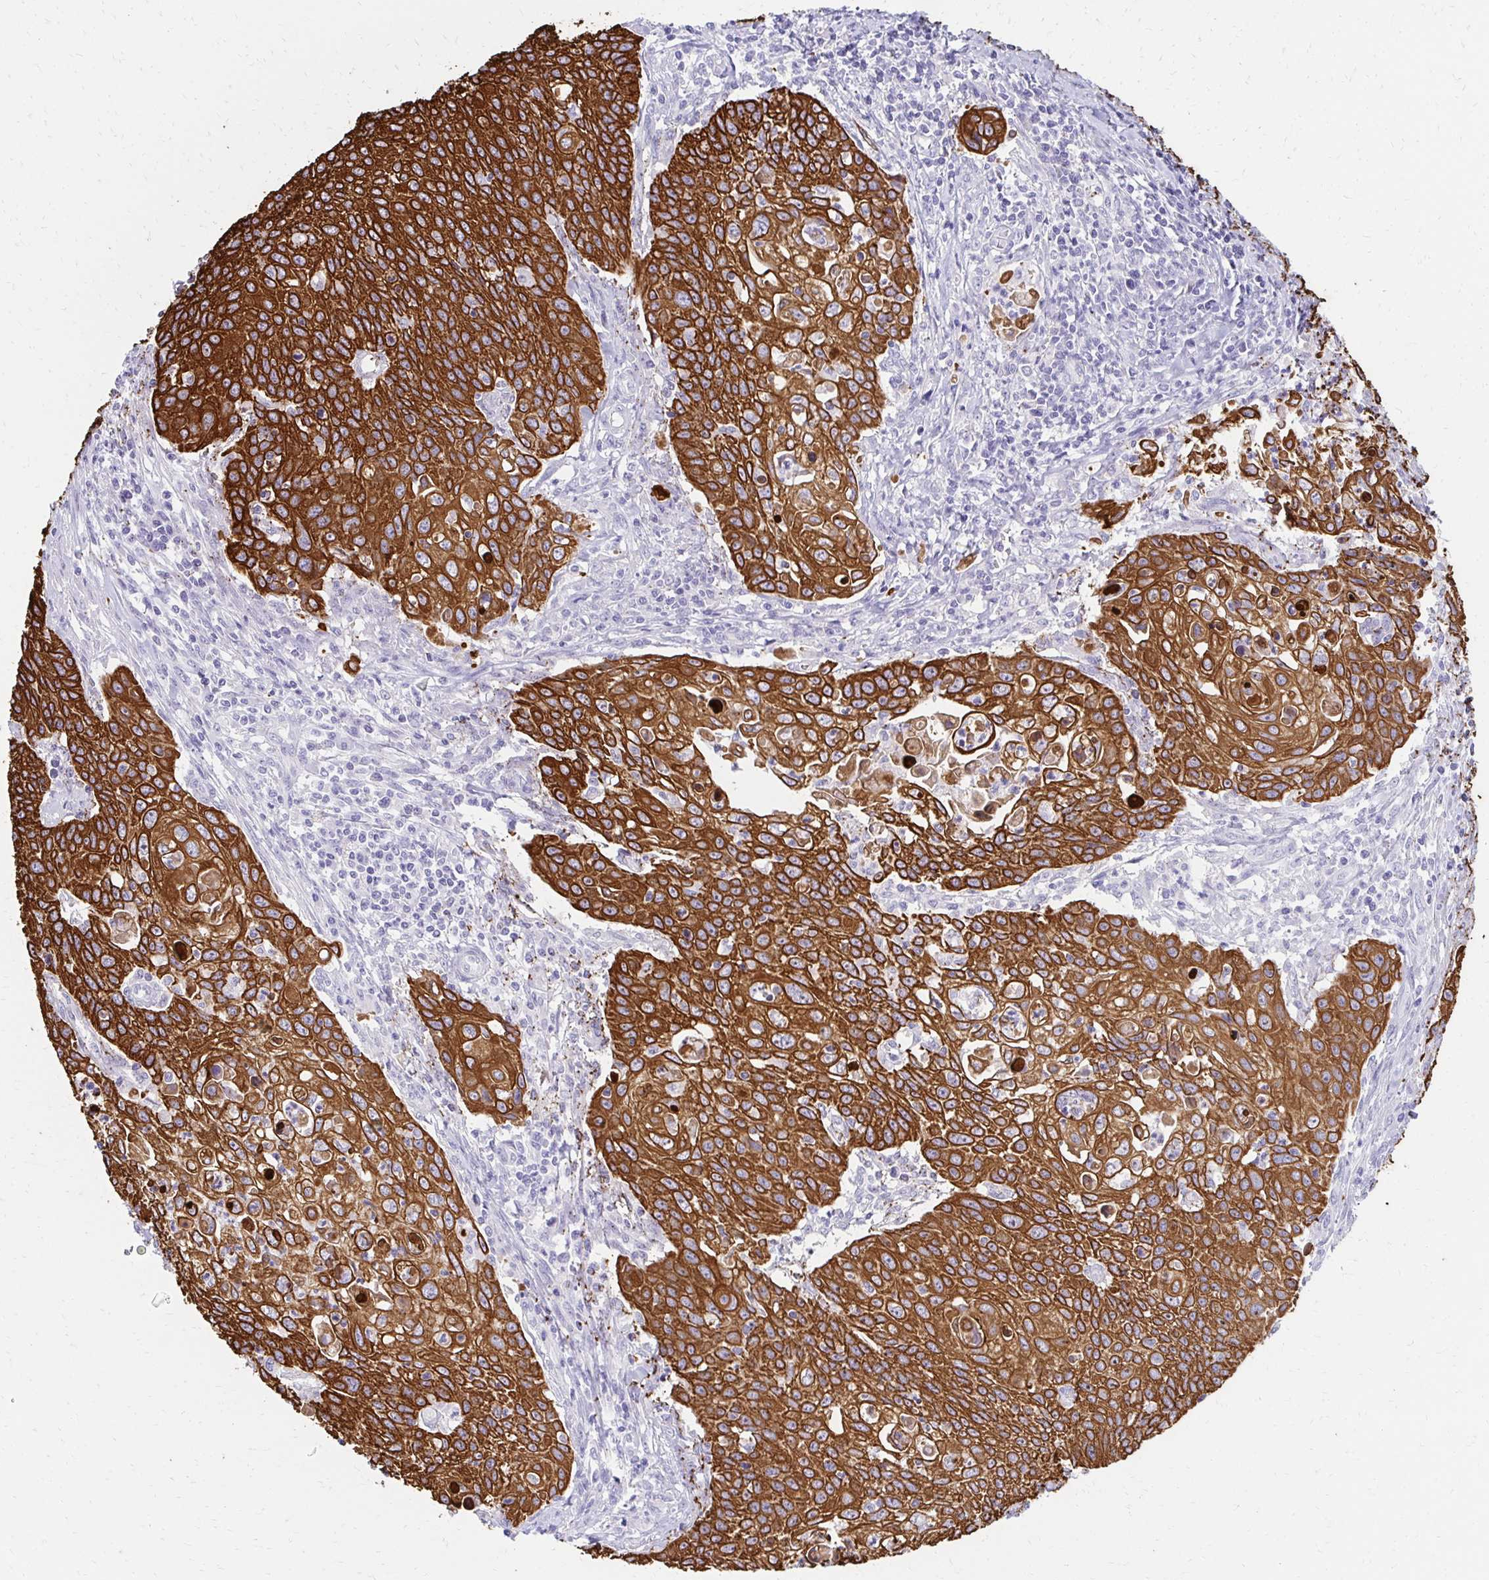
{"staining": {"intensity": "strong", "quantity": ">75%", "location": "cytoplasmic/membranous"}, "tissue": "cervical cancer", "cell_type": "Tumor cells", "image_type": "cancer", "snomed": [{"axis": "morphology", "description": "Squamous cell carcinoma, NOS"}, {"axis": "topography", "description": "Cervix"}], "caption": "This micrograph shows cervical squamous cell carcinoma stained with immunohistochemistry (IHC) to label a protein in brown. The cytoplasmic/membranous of tumor cells show strong positivity for the protein. Nuclei are counter-stained blue.", "gene": "C1QTNF2", "patient": {"sex": "female", "age": 65}}